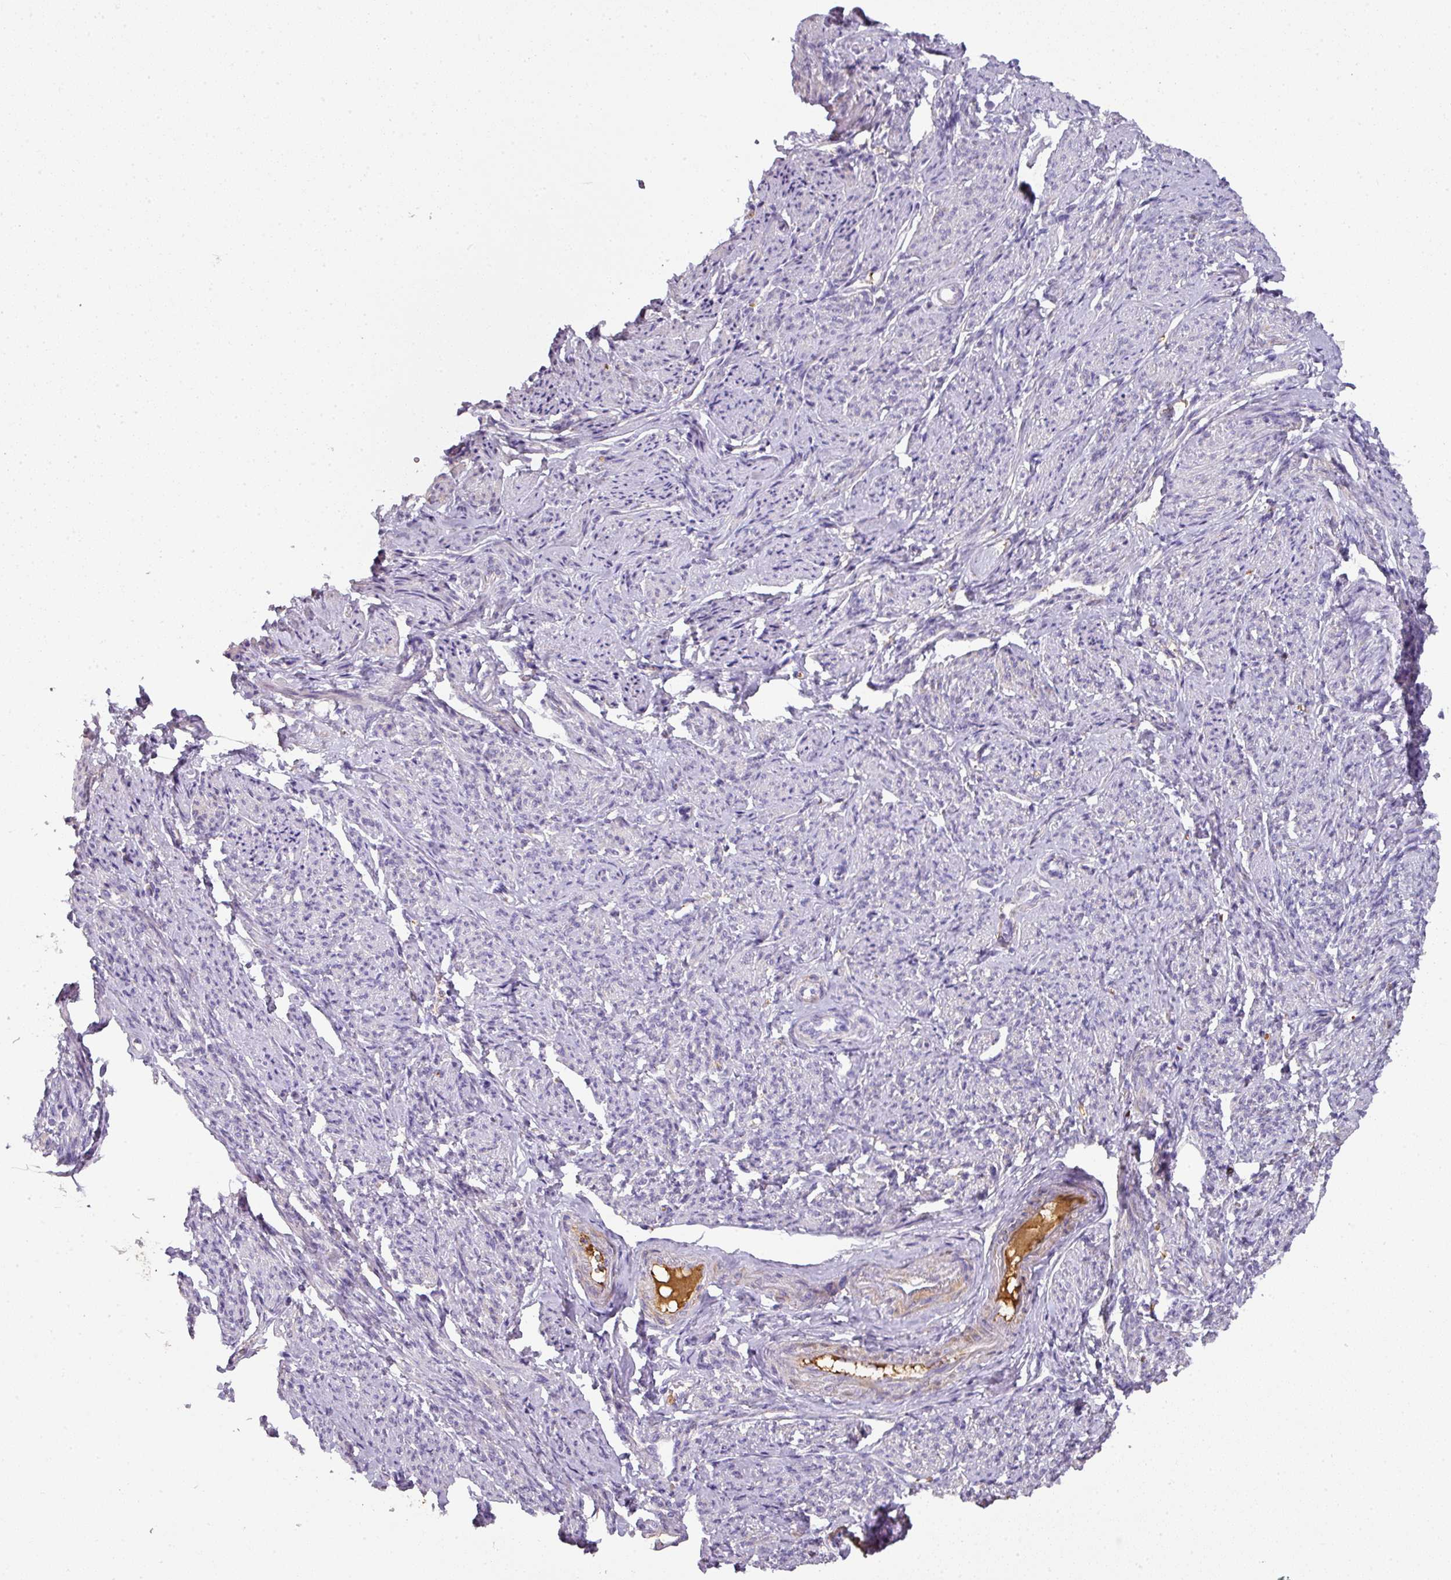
{"staining": {"intensity": "moderate", "quantity": "<25%", "location": "cytoplasmic/membranous"}, "tissue": "smooth muscle", "cell_type": "Smooth muscle cells", "image_type": "normal", "snomed": [{"axis": "morphology", "description": "Normal tissue, NOS"}, {"axis": "topography", "description": "Smooth muscle"}], "caption": "IHC (DAB) staining of benign smooth muscle demonstrates moderate cytoplasmic/membranous protein expression in approximately <25% of smooth muscle cells. IHC stains the protein in brown and the nuclei are stained blue.", "gene": "CCZ1B", "patient": {"sex": "female", "age": 65}}